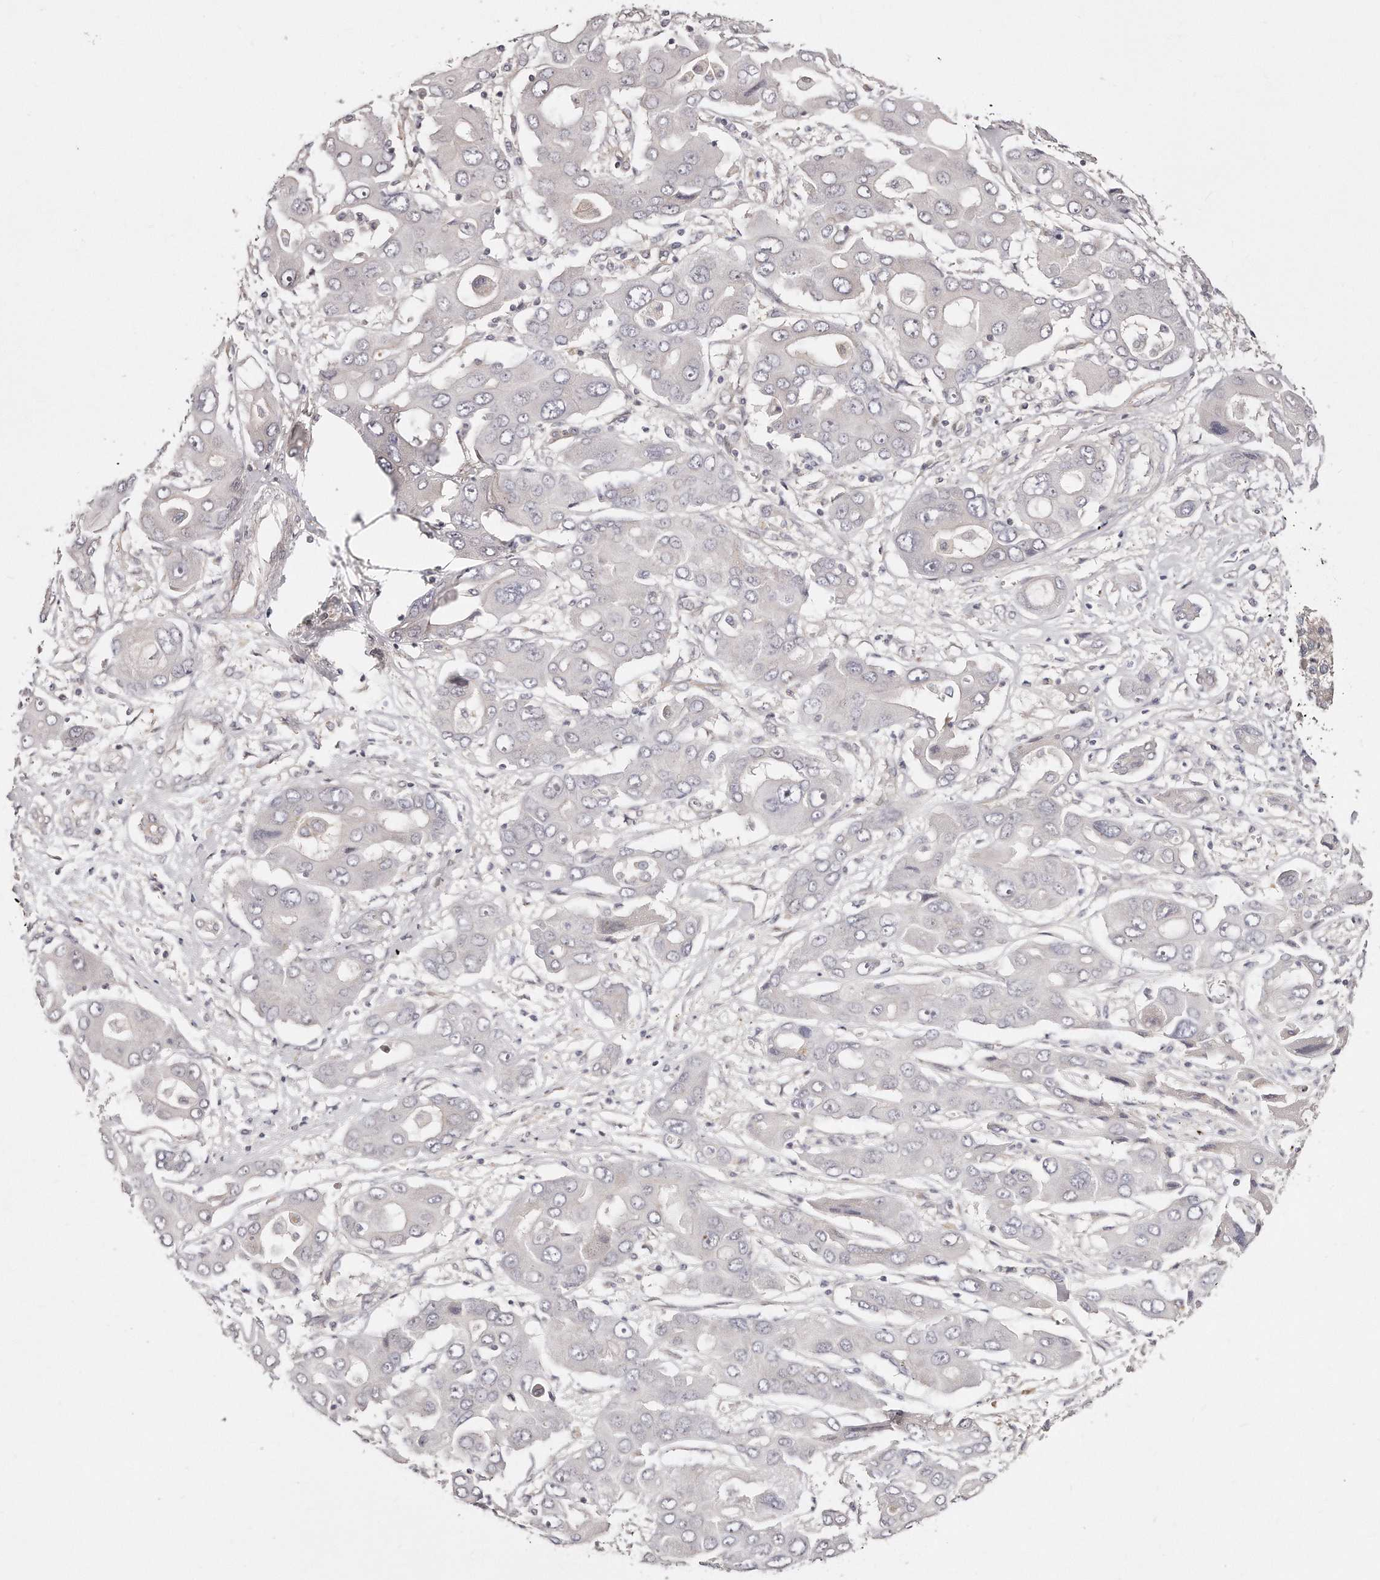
{"staining": {"intensity": "negative", "quantity": "none", "location": "none"}, "tissue": "liver cancer", "cell_type": "Tumor cells", "image_type": "cancer", "snomed": [{"axis": "morphology", "description": "Cholangiocarcinoma"}, {"axis": "topography", "description": "Liver"}], "caption": "Immunohistochemistry (IHC) photomicrograph of neoplastic tissue: human cholangiocarcinoma (liver) stained with DAB (3,3'-diaminobenzidine) shows no significant protein staining in tumor cells.", "gene": "CASZ1", "patient": {"sex": "male", "age": 67}}